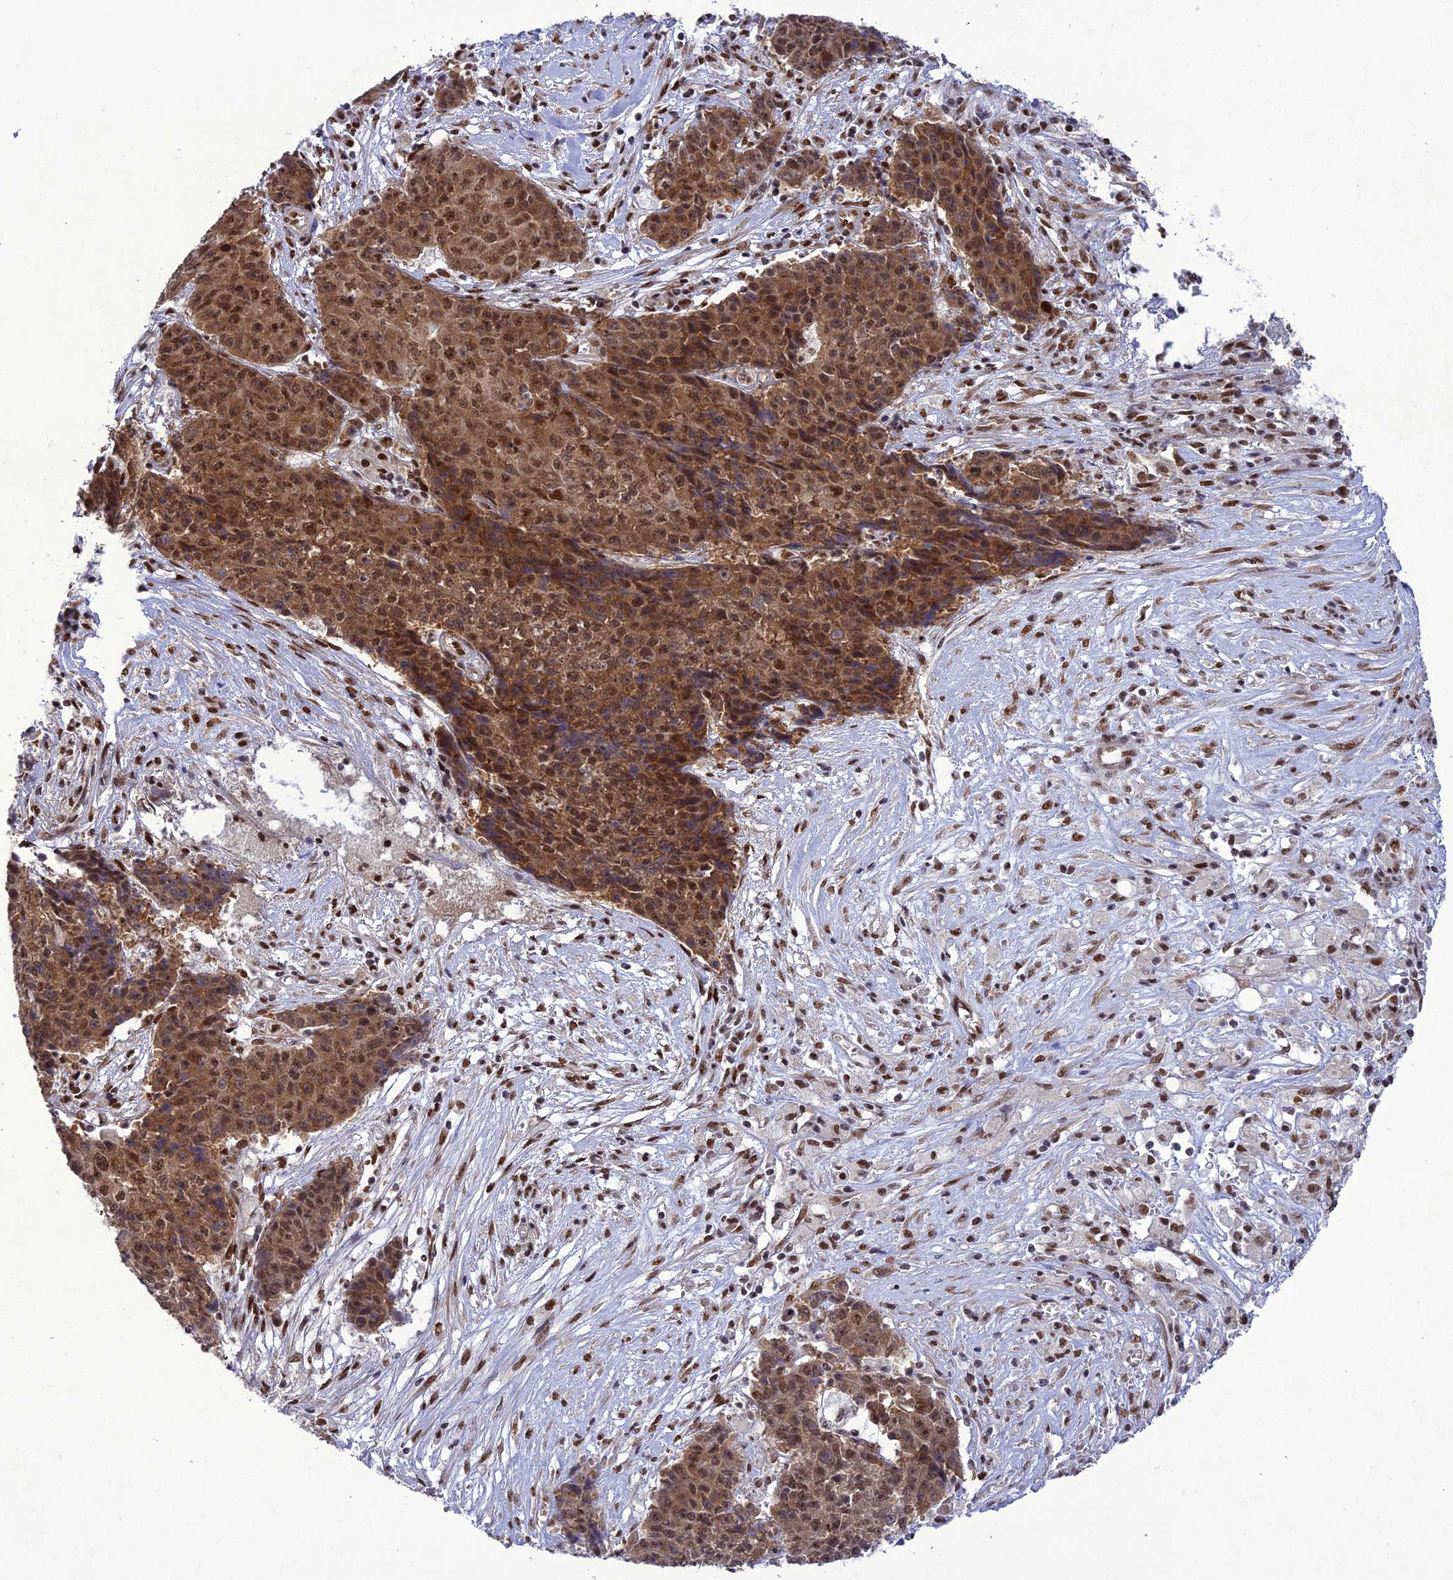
{"staining": {"intensity": "moderate", "quantity": ">75%", "location": "cytoplasmic/membranous,nuclear"}, "tissue": "ovarian cancer", "cell_type": "Tumor cells", "image_type": "cancer", "snomed": [{"axis": "morphology", "description": "Carcinoma, endometroid"}, {"axis": "topography", "description": "Ovary"}], "caption": "This is a photomicrograph of immunohistochemistry (IHC) staining of ovarian endometroid carcinoma, which shows moderate staining in the cytoplasmic/membranous and nuclear of tumor cells.", "gene": "DDX1", "patient": {"sex": "female", "age": 42}}